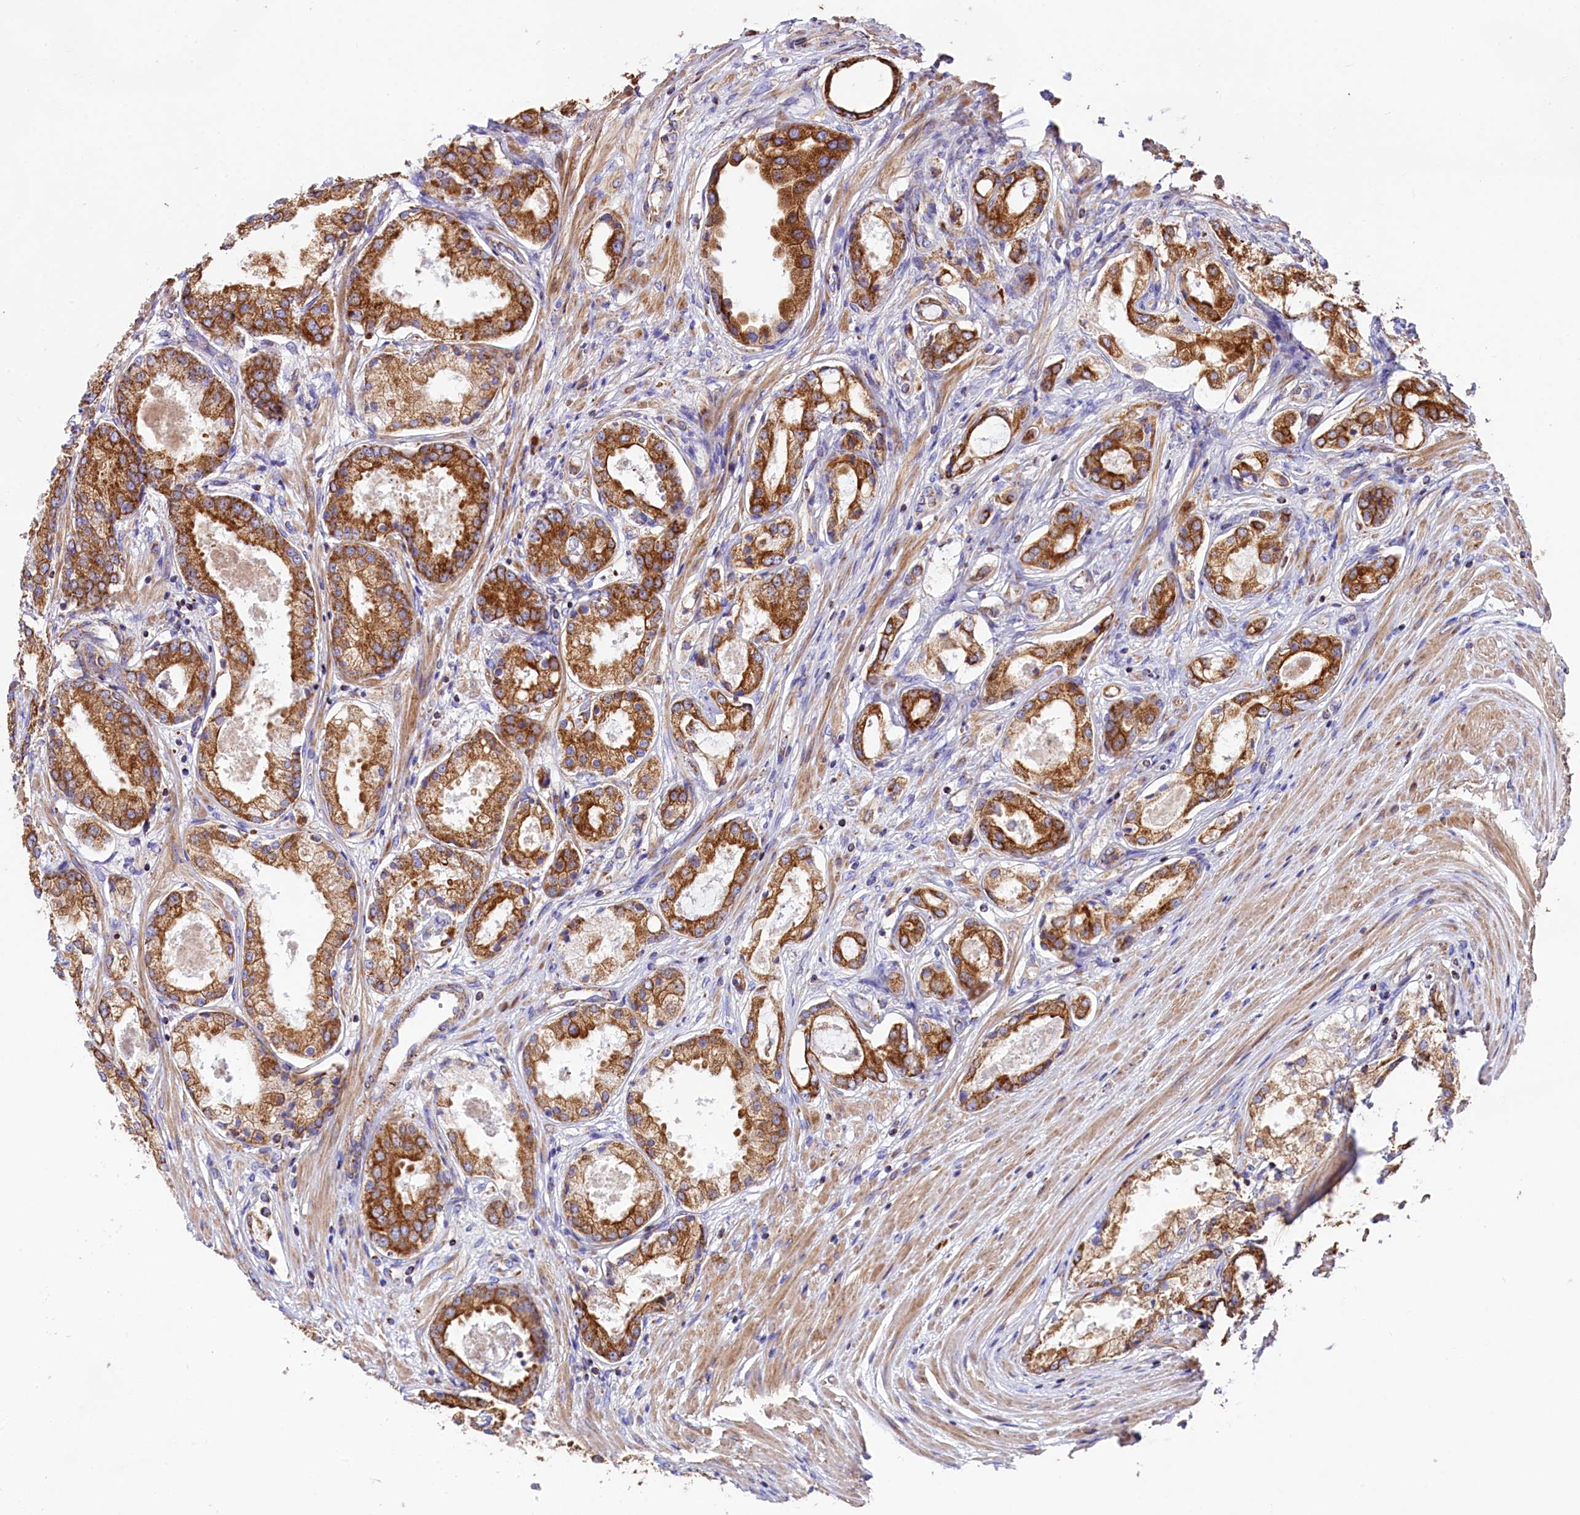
{"staining": {"intensity": "strong", "quantity": ">75%", "location": "cytoplasmic/membranous"}, "tissue": "prostate cancer", "cell_type": "Tumor cells", "image_type": "cancer", "snomed": [{"axis": "morphology", "description": "Adenocarcinoma, Low grade"}, {"axis": "topography", "description": "Prostate"}], "caption": "Brown immunohistochemical staining in human low-grade adenocarcinoma (prostate) reveals strong cytoplasmic/membranous expression in approximately >75% of tumor cells. The staining was performed using DAB, with brown indicating positive protein expression. Nuclei are stained blue with hematoxylin.", "gene": "CLYBL", "patient": {"sex": "male", "age": 68}}